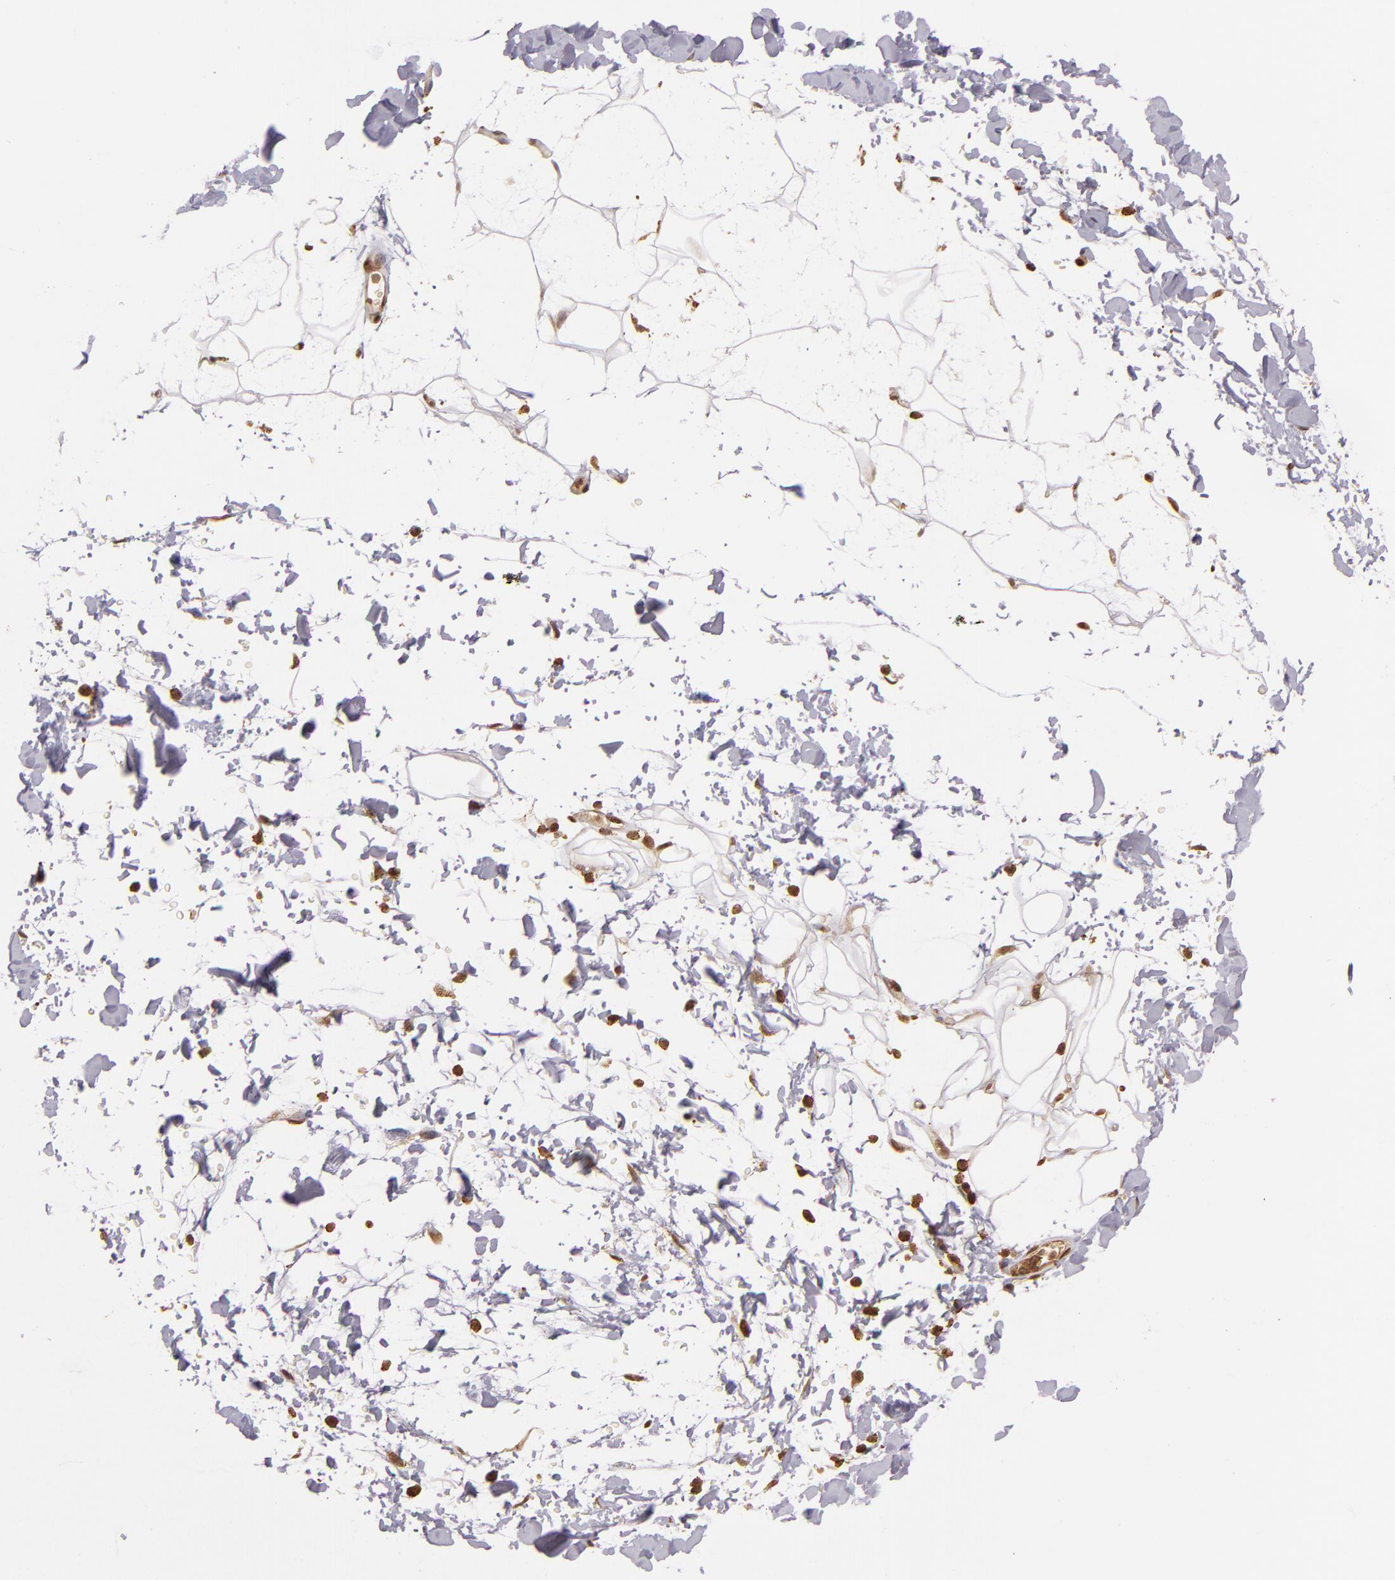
{"staining": {"intensity": "moderate", "quantity": ">75%", "location": "nuclear"}, "tissue": "adipose tissue", "cell_type": "Adipocytes", "image_type": "normal", "snomed": [{"axis": "morphology", "description": "Normal tissue, NOS"}, {"axis": "topography", "description": "Soft tissue"}], "caption": "Immunohistochemical staining of unremarkable human adipose tissue displays >75% levels of moderate nuclear protein positivity in about >75% of adipocytes.", "gene": "ARPC2", "patient": {"sex": "male", "age": 72}}